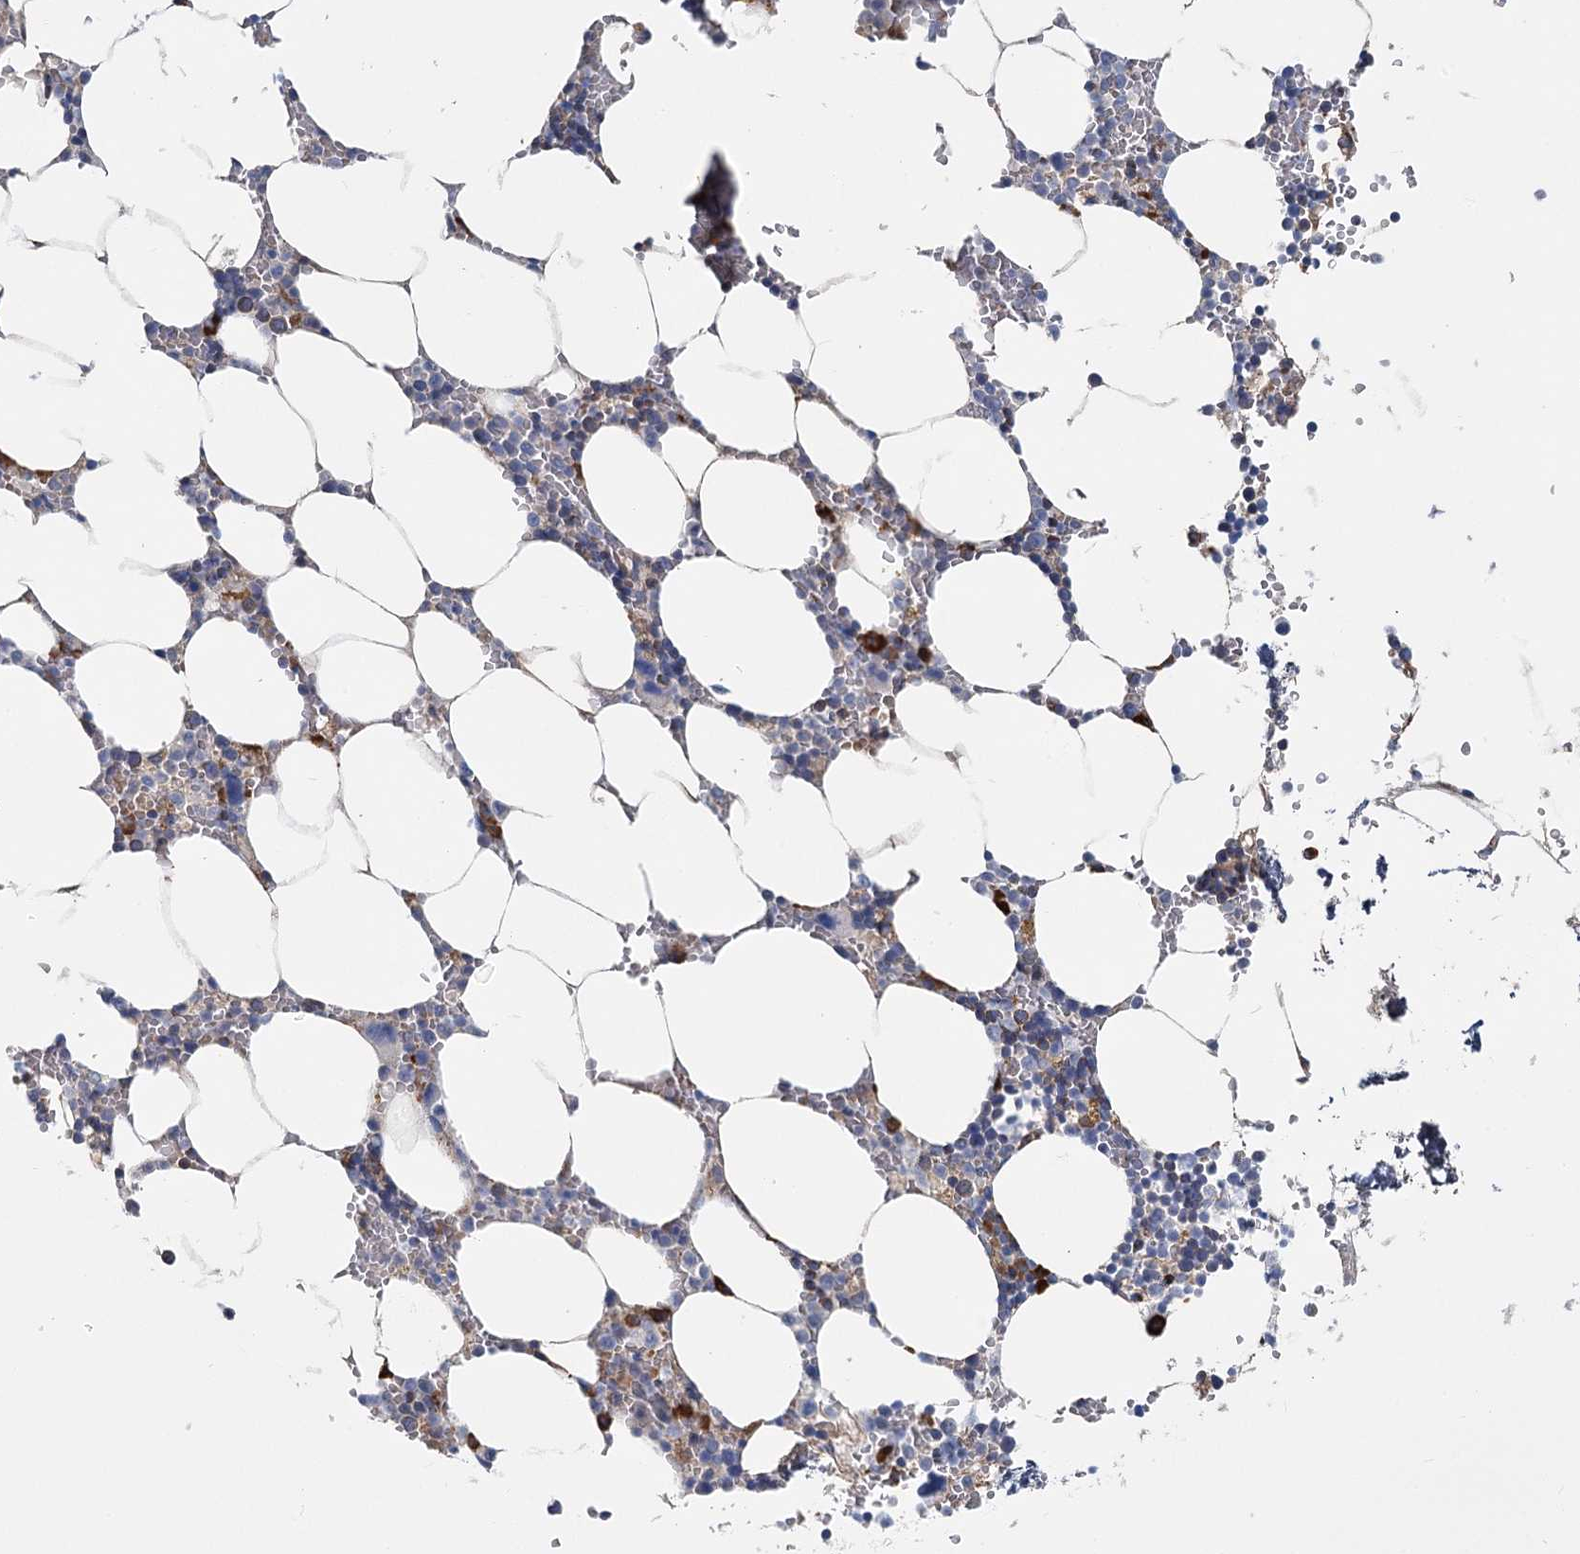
{"staining": {"intensity": "moderate", "quantity": "<25%", "location": "cytoplasmic/membranous"}, "tissue": "bone marrow", "cell_type": "Hematopoietic cells", "image_type": "normal", "snomed": [{"axis": "morphology", "description": "Normal tissue, NOS"}, {"axis": "topography", "description": "Bone marrow"}], "caption": "Immunohistochemical staining of benign human bone marrow reveals moderate cytoplasmic/membranous protein expression in approximately <25% of hematopoietic cells. The staining was performed using DAB, with brown indicating positive protein expression. Nuclei are stained blue with hematoxylin.", "gene": "ANKRD16", "patient": {"sex": "male", "age": 70}}